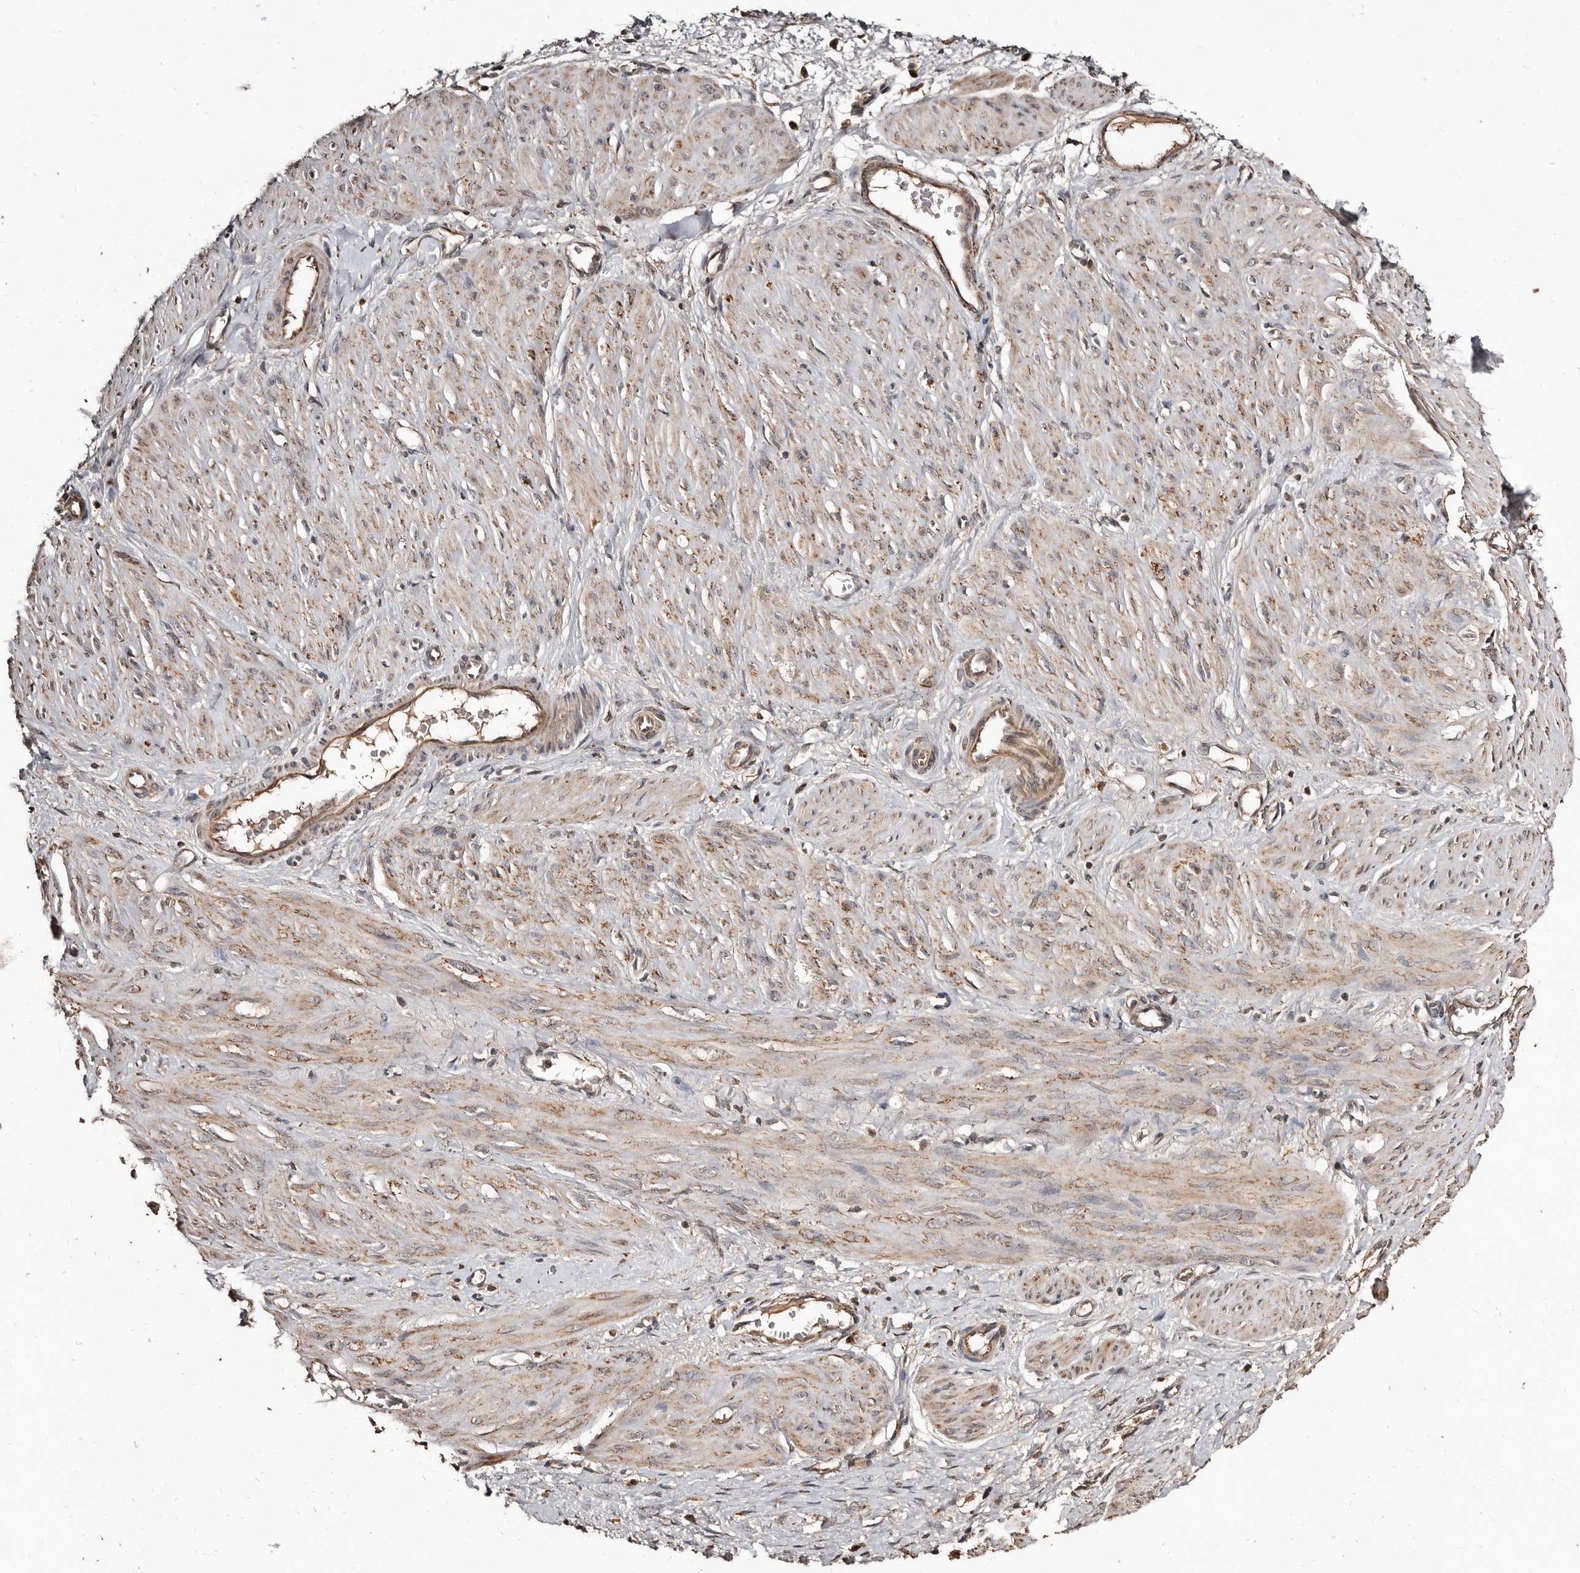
{"staining": {"intensity": "moderate", "quantity": "25%-75%", "location": "cytoplasmic/membranous"}, "tissue": "smooth muscle", "cell_type": "Smooth muscle cells", "image_type": "normal", "snomed": [{"axis": "morphology", "description": "Normal tissue, NOS"}, {"axis": "topography", "description": "Endometrium"}], "caption": "DAB immunohistochemical staining of benign human smooth muscle demonstrates moderate cytoplasmic/membranous protein positivity in about 25%-75% of smooth muscle cells.", "gene": "AKAP7", "patient": {"sex": "female", "age": 33}}